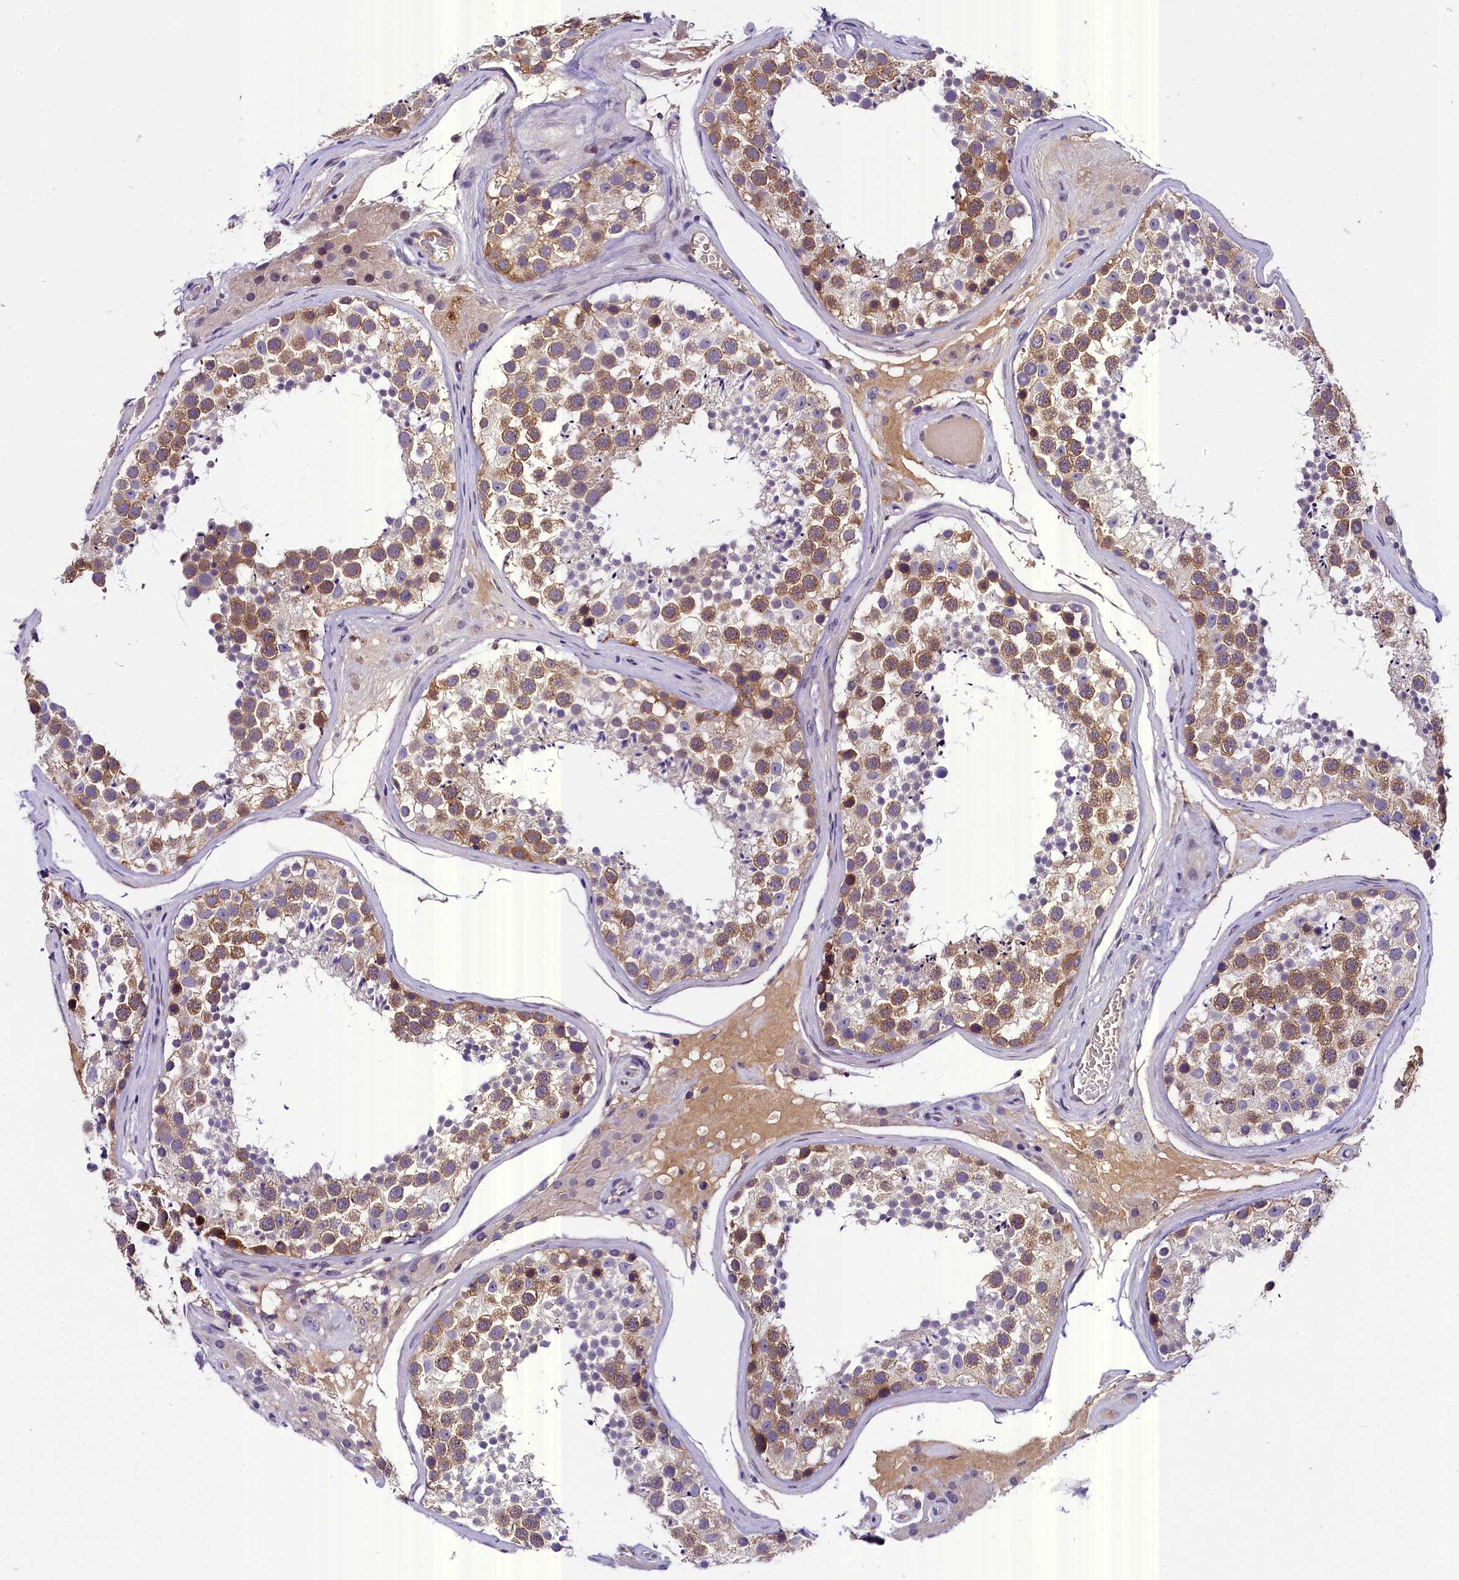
{"staining": {"intensity": "moderate", "quantity": "25%-75%", "location": "cytoplasmic/membranous"}, "tissue": "testis", "cell_type": "Cells in seminiferous ducts", "image_type": "normal", "snomed": [{"axis": "morphology", "description": "Normal tissue, NOS"}, {"axis": "topography", "description": "Testis"}], "caption": "Normal testis shows moderate cytoplasmic/membranous positivity in about 25%-75% of cells in seminiferous ducts.", "gene": "ENKD1", "patient": {"sex": "male", "age": 46}}